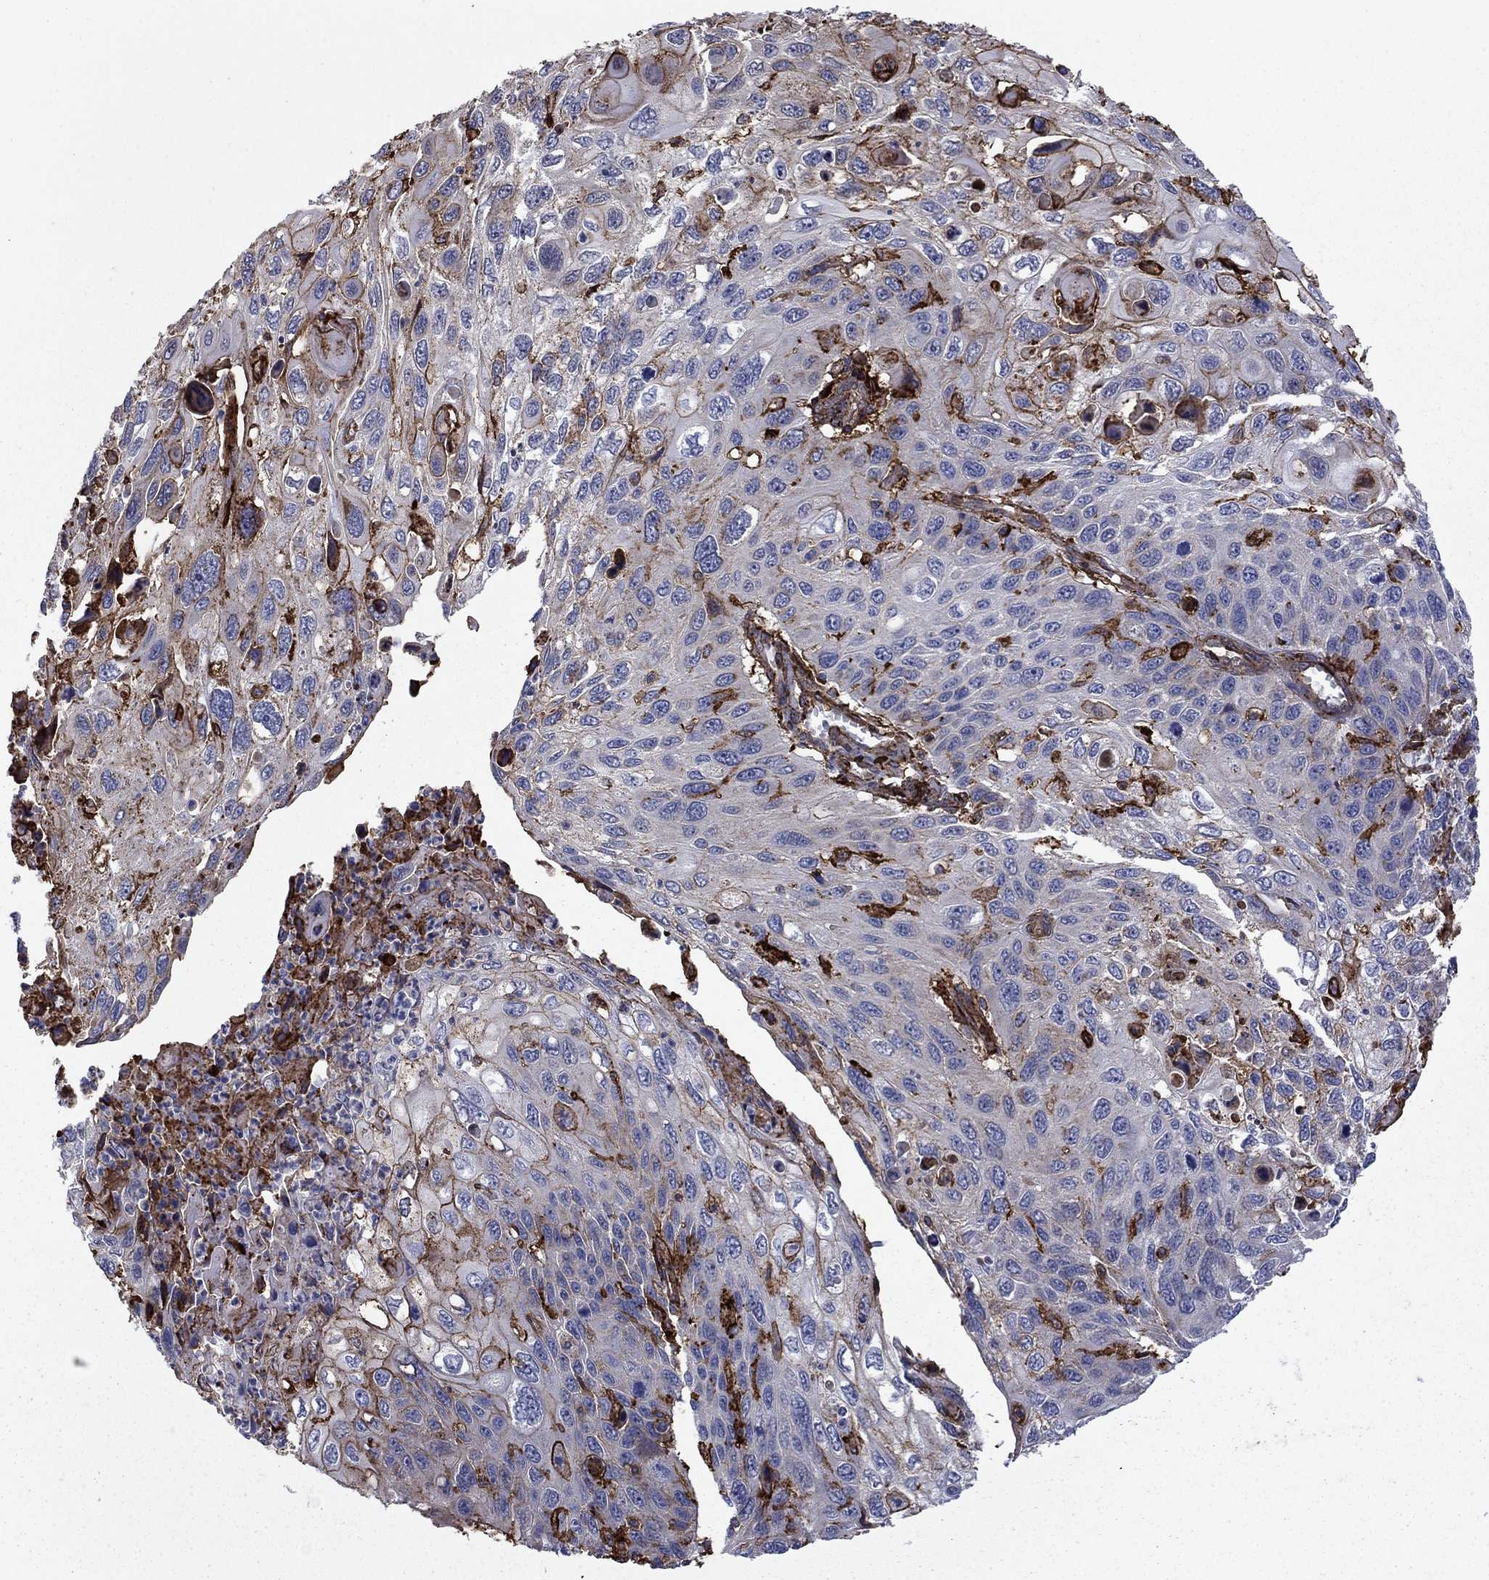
{"staining": {"intensity": "negative", "quantity": "none", "location": "none"}, "tissue": "cervical cancer", "cell_type": "Tumor cells", "image_type": "cancer", "snomed": [{"axis": "morphology", "description": "Squamous cell carcinoma, NOS"}, {"axis": "topography", "description": "Cervix"}], "caption": "High magnification brightfield microscopy of cervical squamous cell carcinoma stained with DAB (3,3'-diaminobenzidine) (brown) and counterstained with hematoxylin (blue): tumor cells show no significant expression.", "gene": "PLAU", "patient": {"sex": "female", "age": 70}}